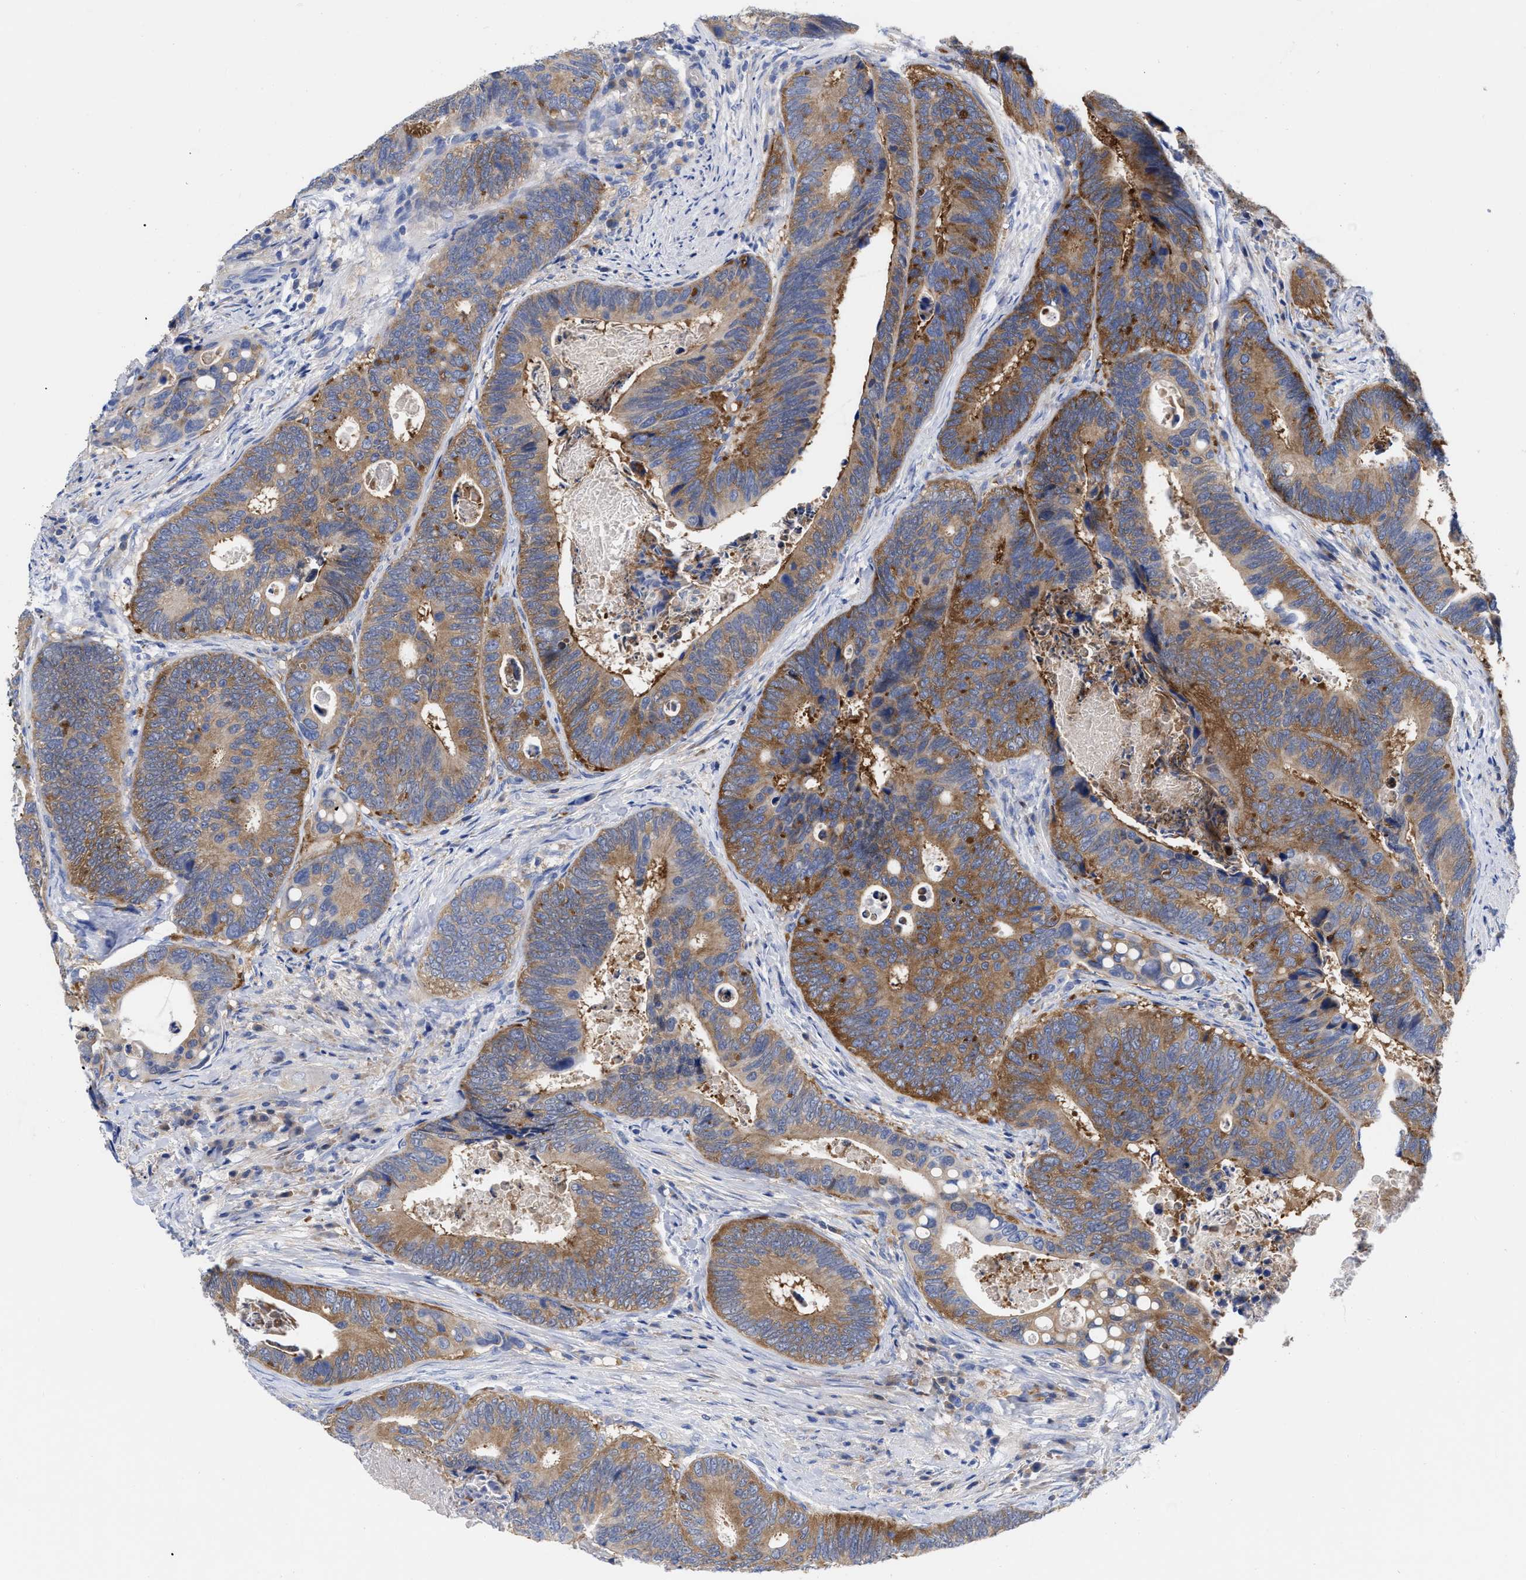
{"staining": {"intensity": "moderate", "quantity": ">75%", "location": "cytoplasmic/membranous"}, "tissue": "colorectal cancer", "cell_type": "Tumor cells", "image_type": "cancer", "snomed": [{"axis": "morphology", "description": "Inflammation, NOS"}, {"axis": "morphology", "description": "Adenocarcinoma, NOS"}, {"axis": "topography", "description": "Colon"}], "caption": "Immunohistochemical staining of human colorectal cancer (adenocarcinoma) reveals moderate cytoplasmic/membranous protein expression in about >75% of tumor cells.", "gene": "RBKS", "patient": {"sex": "male", "age": 72}}